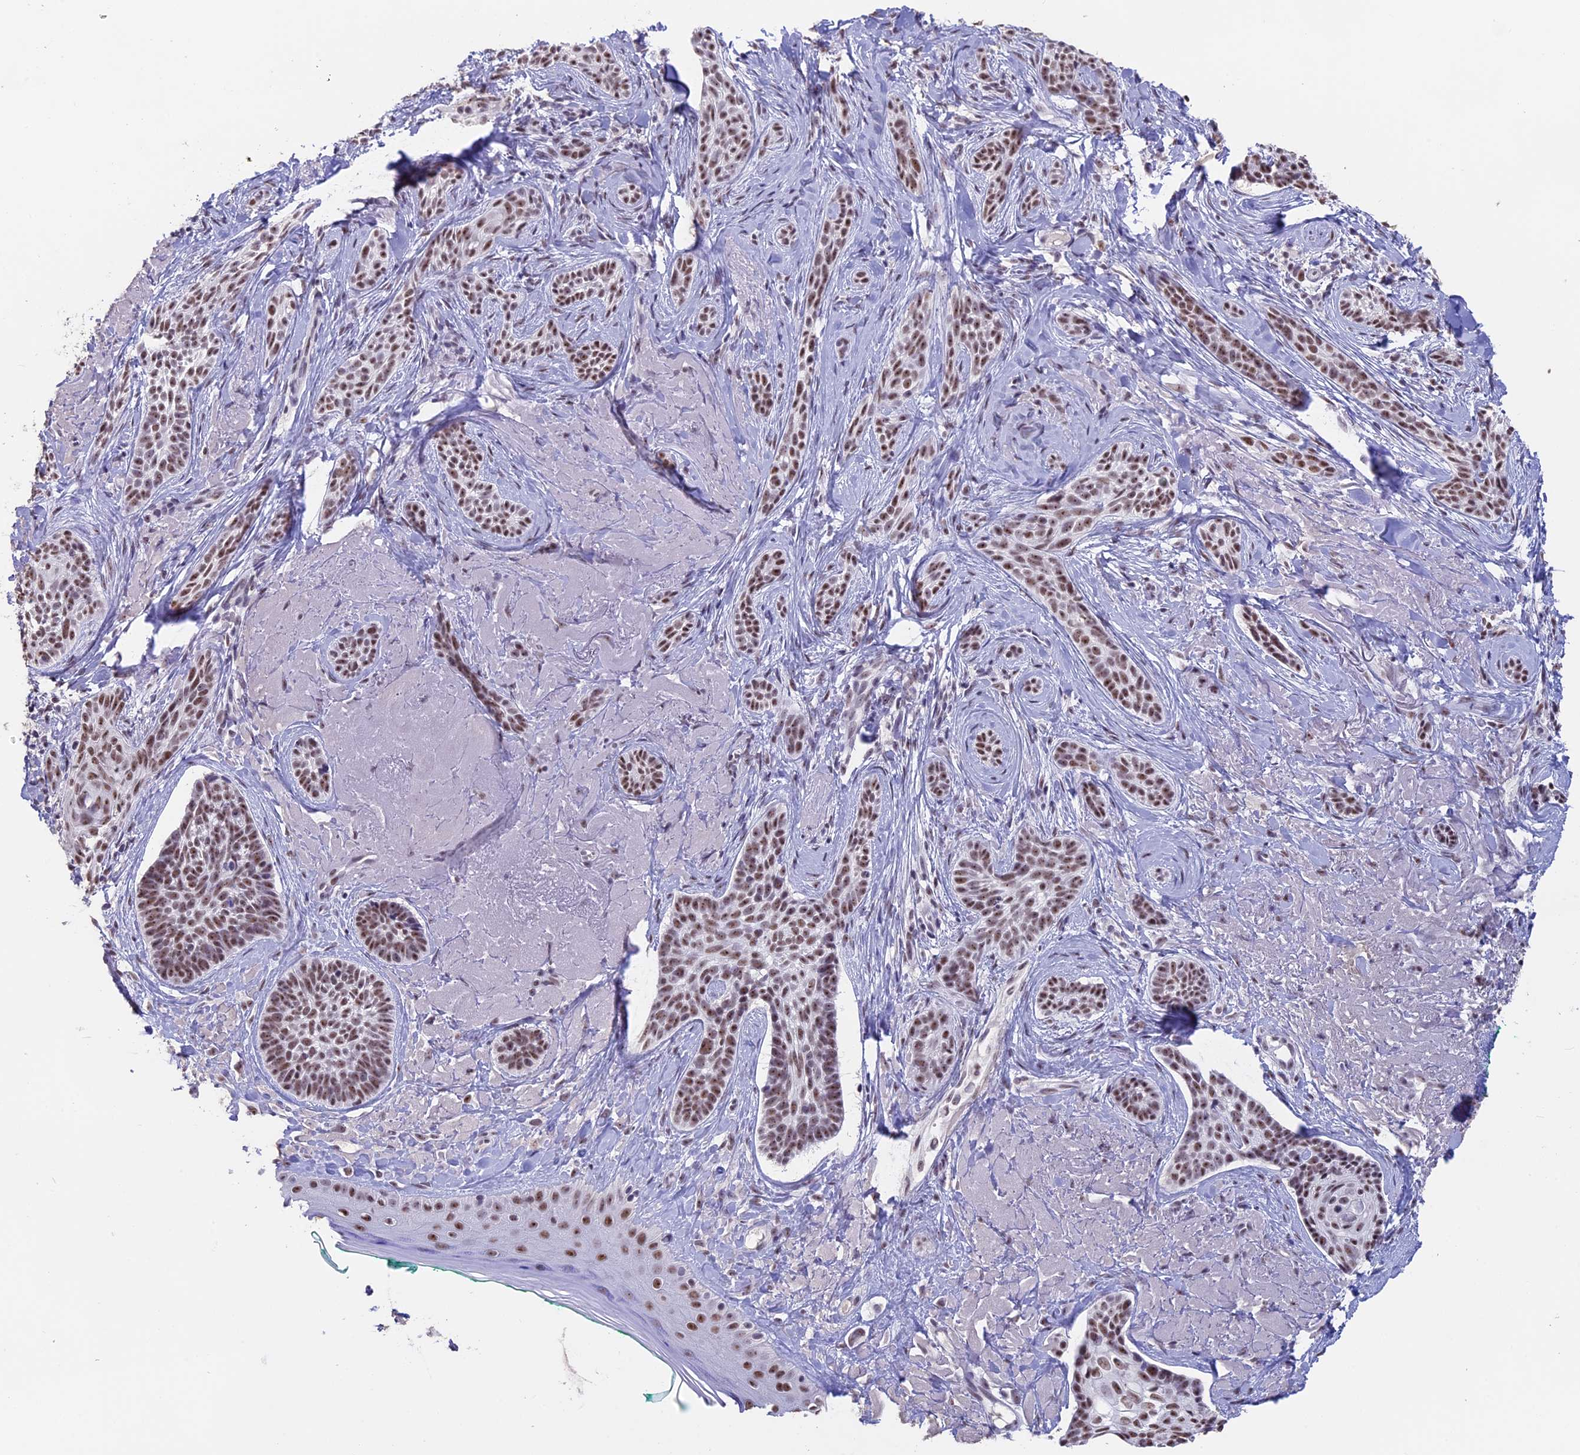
{"staining": {"intensity": "moderate", "quantity": ">75%", "location": "nuclear"}, "tissue": "skin cancer", "cell_type": "Tumor cells", "image_type": "cancer", "snomed": [{"axis": "morphology", "description": "Basal cell carcinoma"}, {"axis": "topography", "description": "Skin"}], "caption": "Immunohistochemical staining of human skin basal cell carcinoma shows medium levels of moderate nuclear positivity in about >75% of tumor cells.", "gene": "SETD2", "patient": {"sex": "male", "age": 71}}